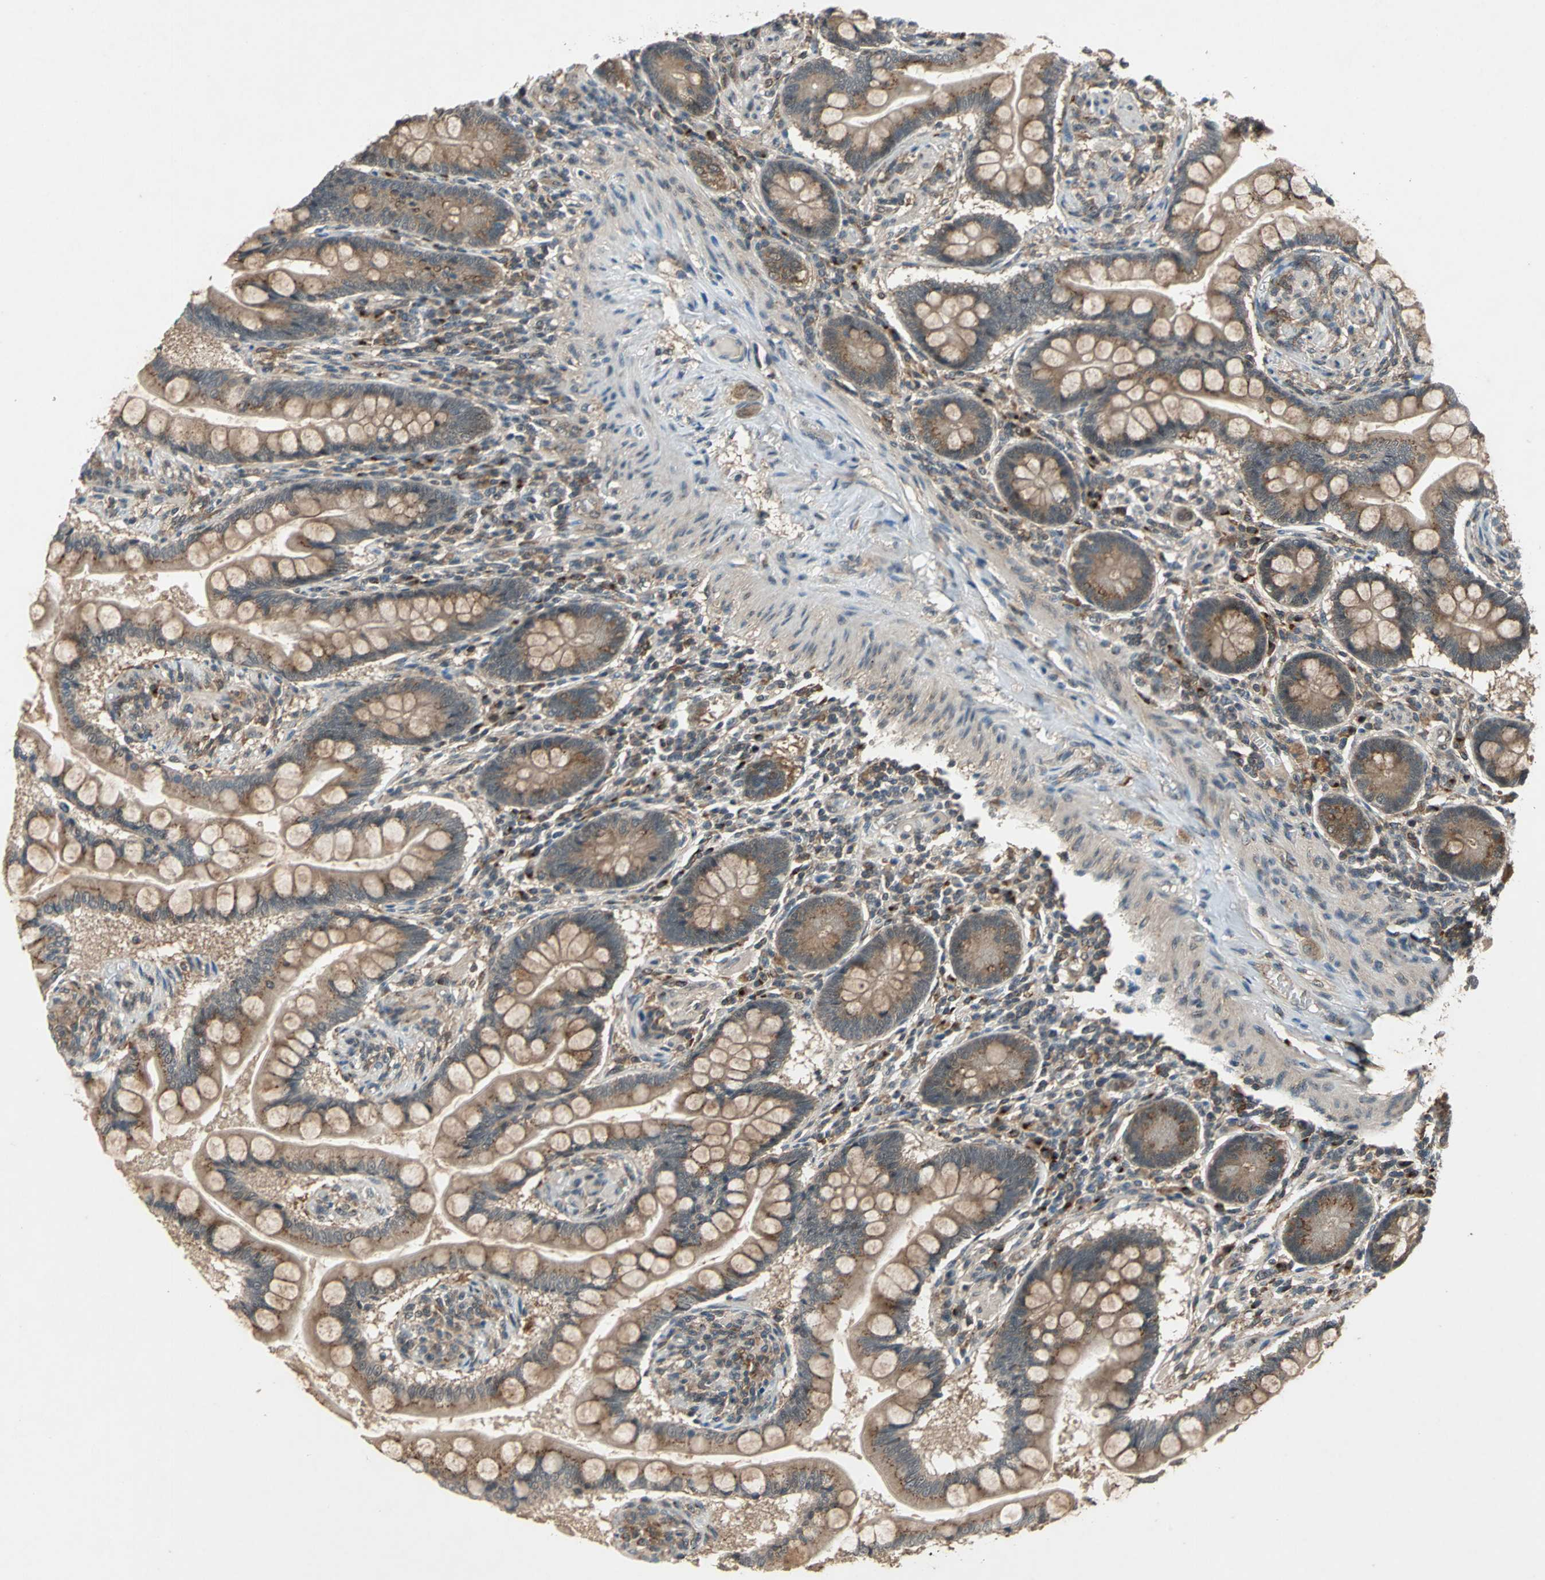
{"staining": {"intensity": "moderate", "quantity": ">75%", "location": "cytoplasmic/membranous"}, "tissue": "small intestine", "cell_type": "Glandular cells", "image_type": "normal", "snomed": [{"axis": "morphology", "description": "Normal tissue, NOS"}, {"axis": "topography", "description": "Small intestine"}], "caption": "The histopathology image displays a brown stain indicating the presence of a protein in the cytoplasmic/membranous of glandular cells in small intestine. The protein is stained brown, and the nuclei are stained in blue (DAB (3,3'-diaminobenzidine) IHC with brightfield microscopy, high magnification).", "gene": "NFKBIE", "patient": {"sex": "male", "age": 41}}